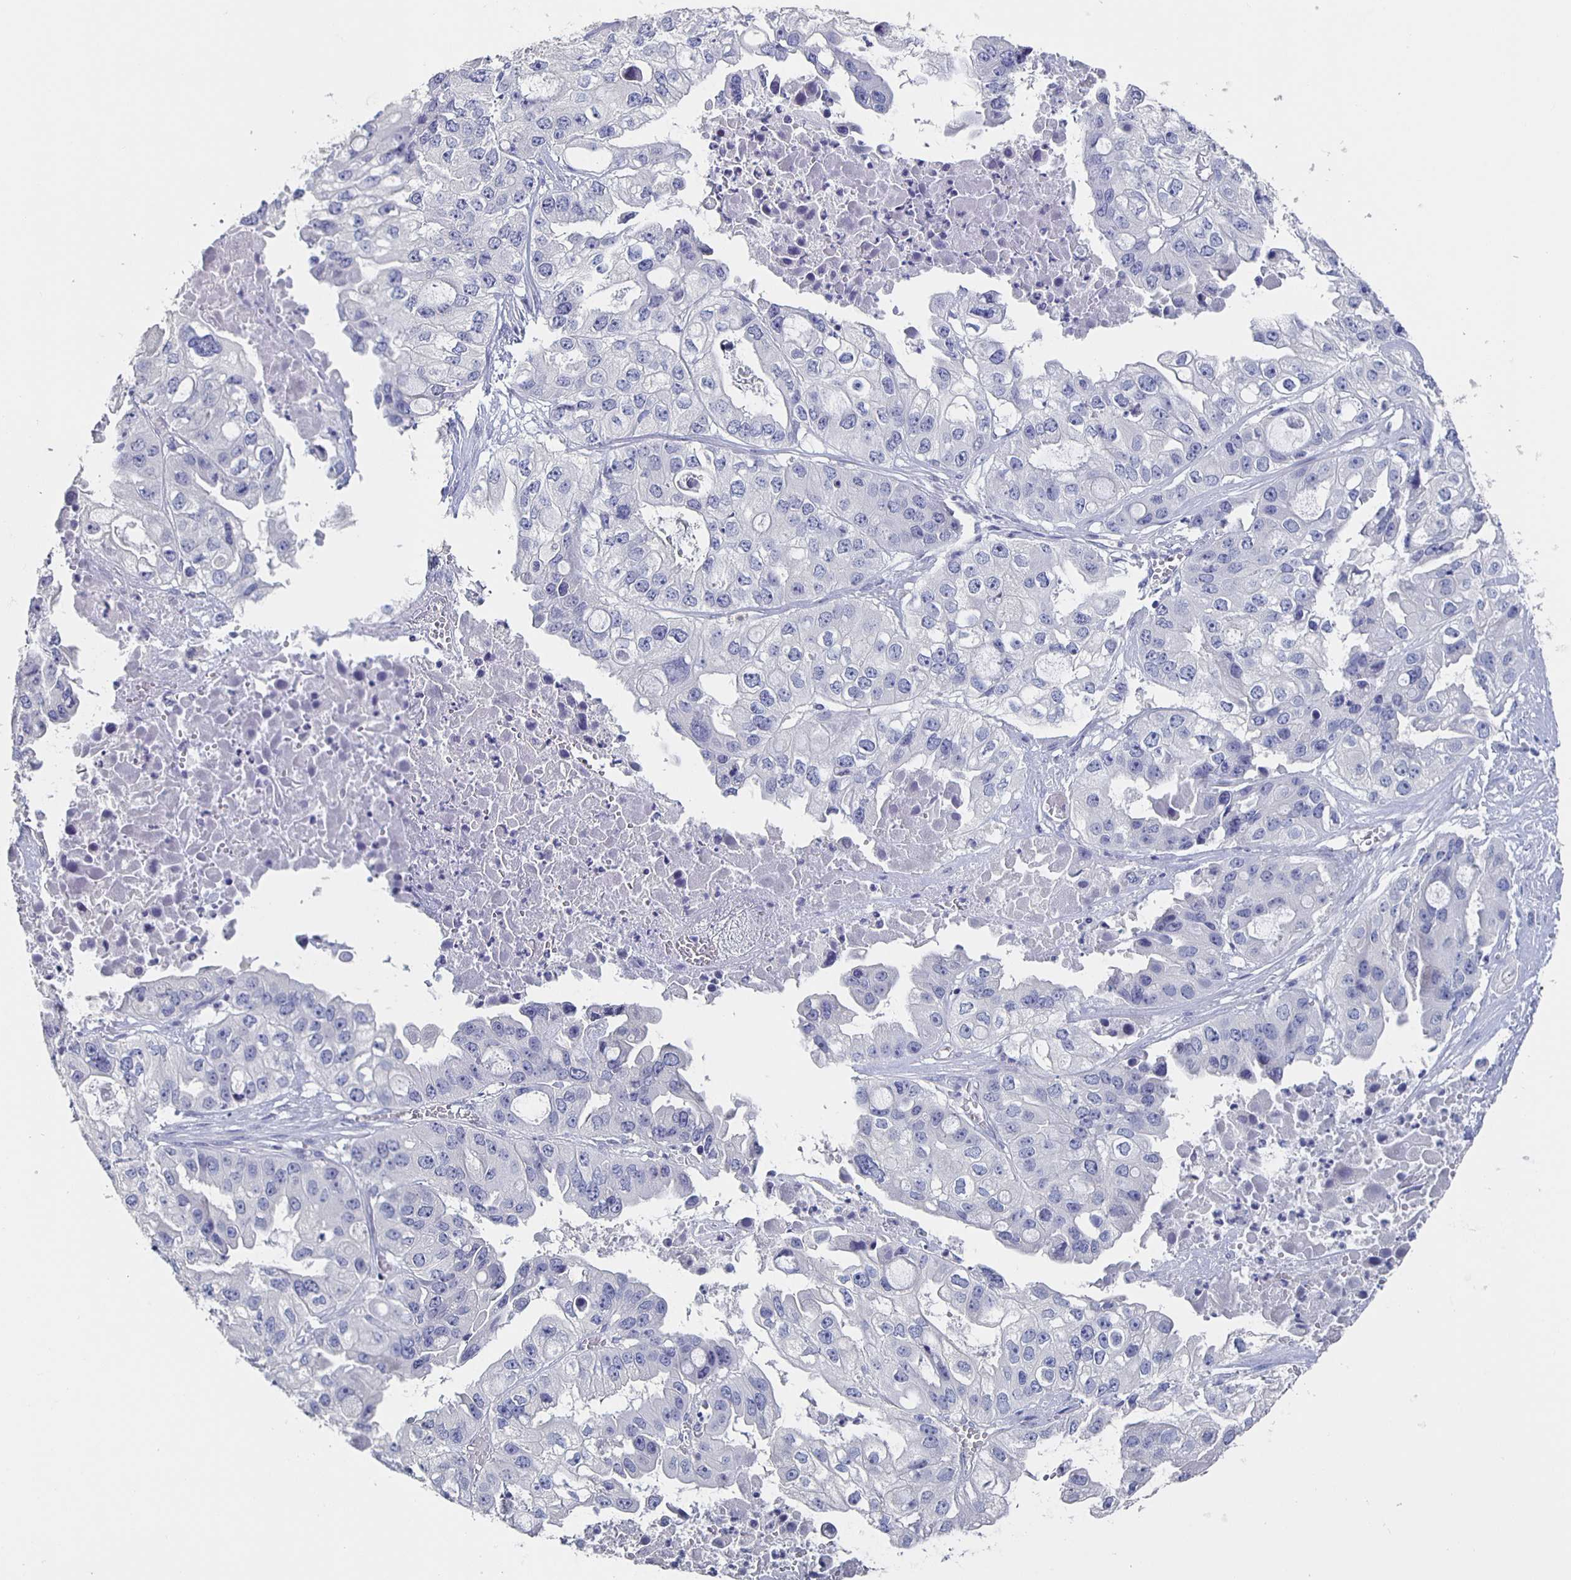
{"staining": {"intensity": "negative", "quantity": "none", "location": "none"}, "tissue": "ovarian cancer", "cell_type": "Tumor cells", "image_type": "cancer", "snomed": [{"axis": "morphology", "description": "Cystadenocarcinoma, serous, NOS"}, {"axis": "topography", "description": "Ovary"}], "caption": "Immunohistochemistry of serous cystadenocarcinoma (ovarian) exhibits no staining in tumor cells.", "gene": "CACNA2D2", "patient": {"sex": "female", "age": 56}}